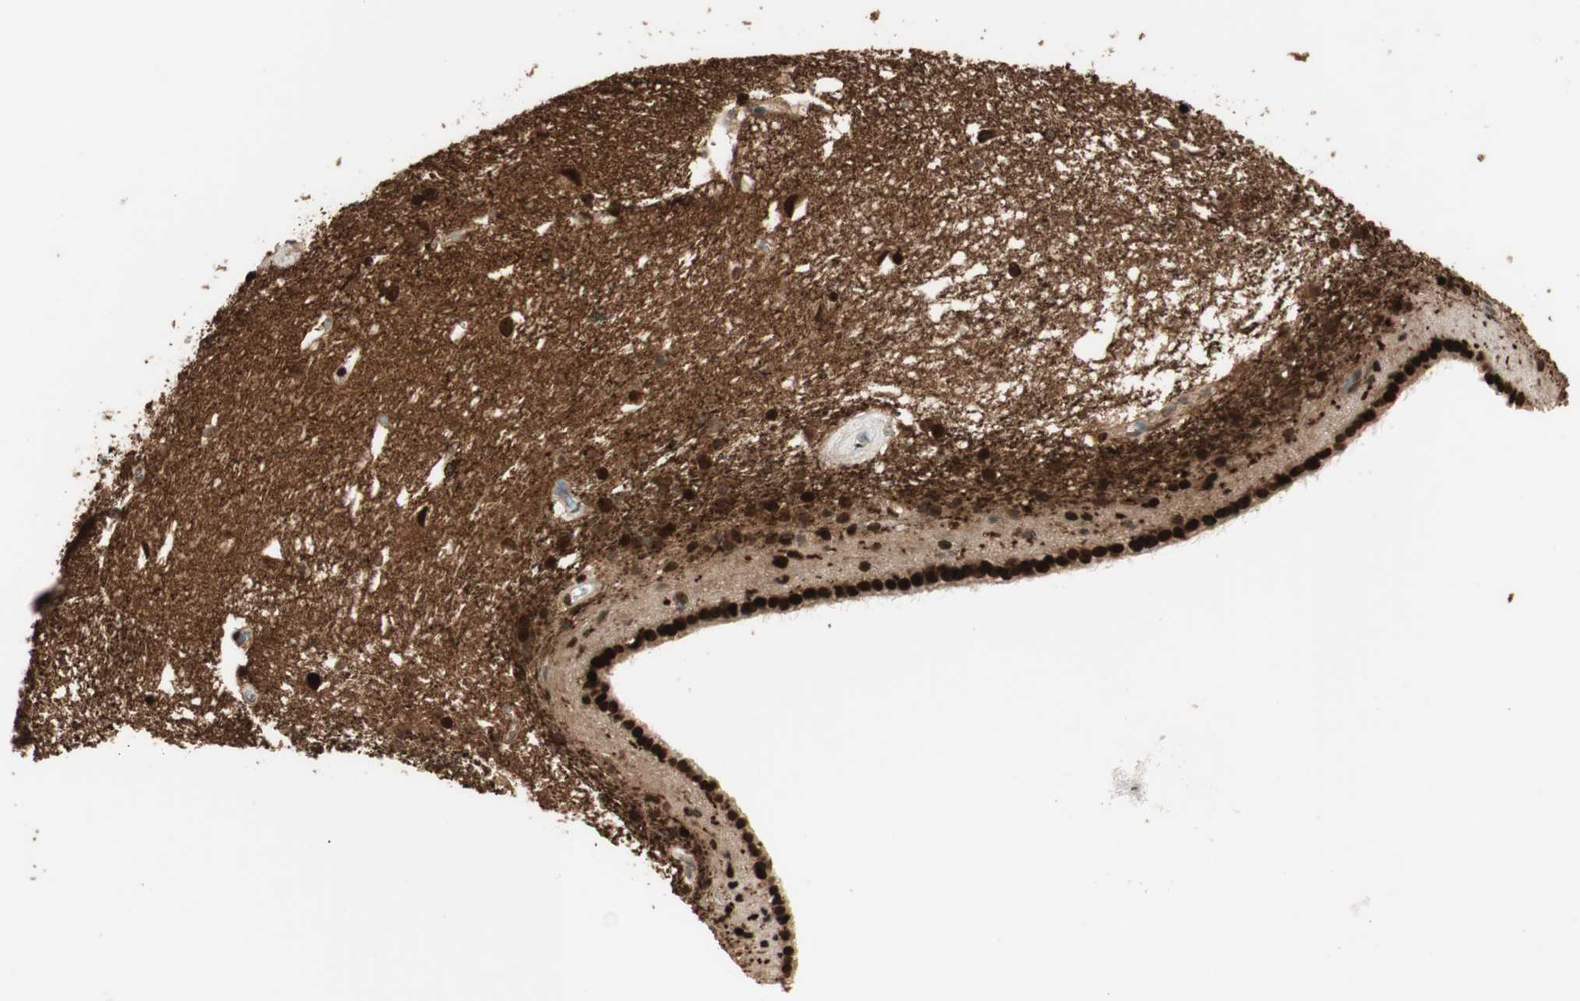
{"staining": {"intensity": "strong", "quantity": ">75%", "location": "nuclear"}, "tissue": "caudate", "cell_type": "Glial cells", "image_type": "normal", "snomed": [{"axis": "morphology", "description": "Normal tissue, NOS"}, {"axis": "topography", "description": "Lateral ventricle wall"}], "caption": "Normal caudate was stained to show a protein in brown. There is high levels of strong nuclear staining in approximately >75% of glial cells.", "gene": "BIN1", "patient": {"sex": "female", "age": 19}}